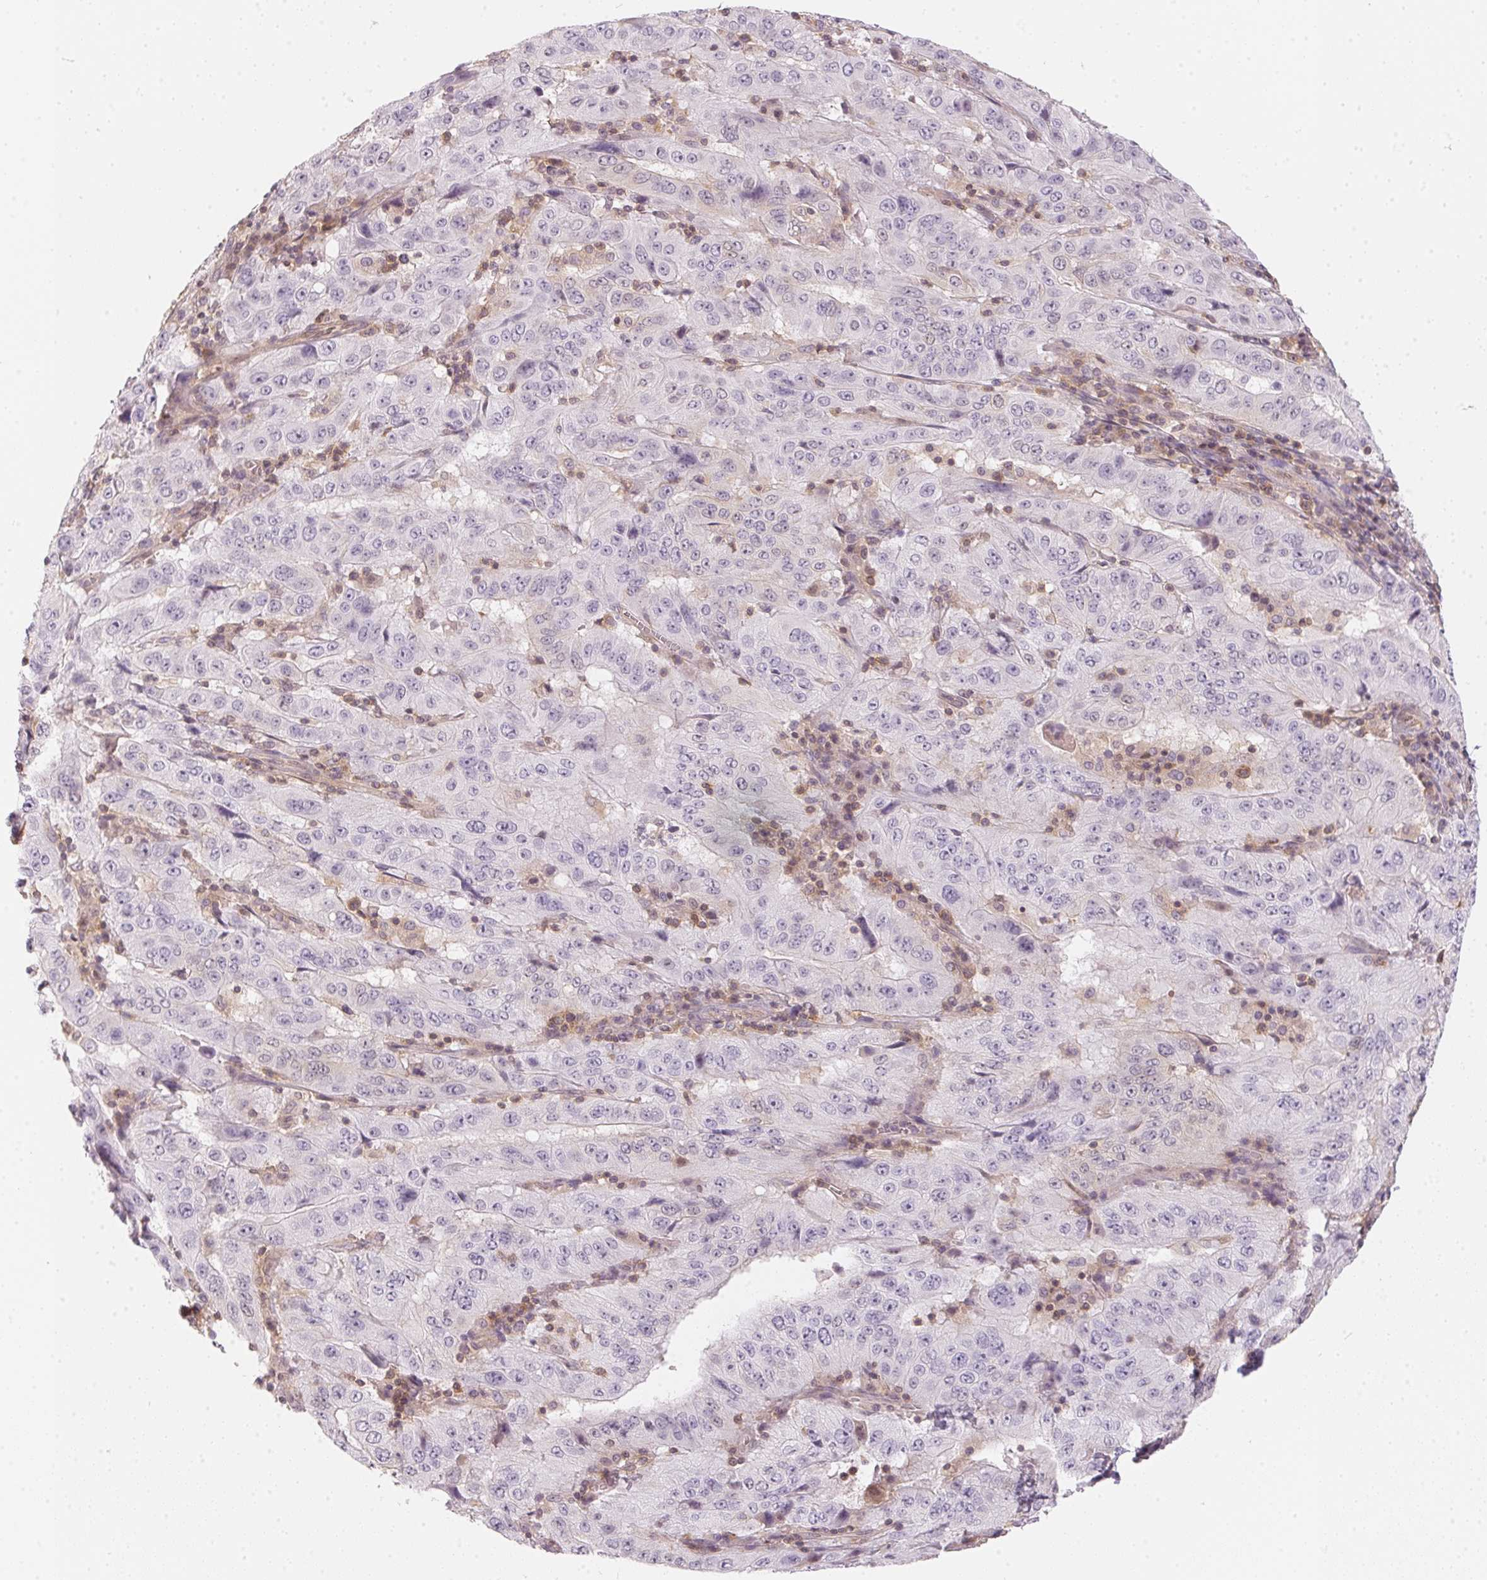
{"staining": {"intensity": "negative", "quantity": "none", "location": "none"}, "tissue": "pancreatic cancer", "cell_type": "Tumor cells", "image_type": "cancer", "snomed": [{"axis": "morphology", "description": "Adenocarcinoma, NOS"}, {"axis": "topography", "description": "Pancreas"}], "caption": "Immunohistochemistry (IHC) photomicrograph of neoplastic tissue: human pancreatic cancer (adenocarcinoma) stained with DAB (3,3'-diaminobenzidine) demonstrates no significant protein staining in tumor cells.", "gene": "BLMH", "patient": {"sex": "male", "age": 63}}